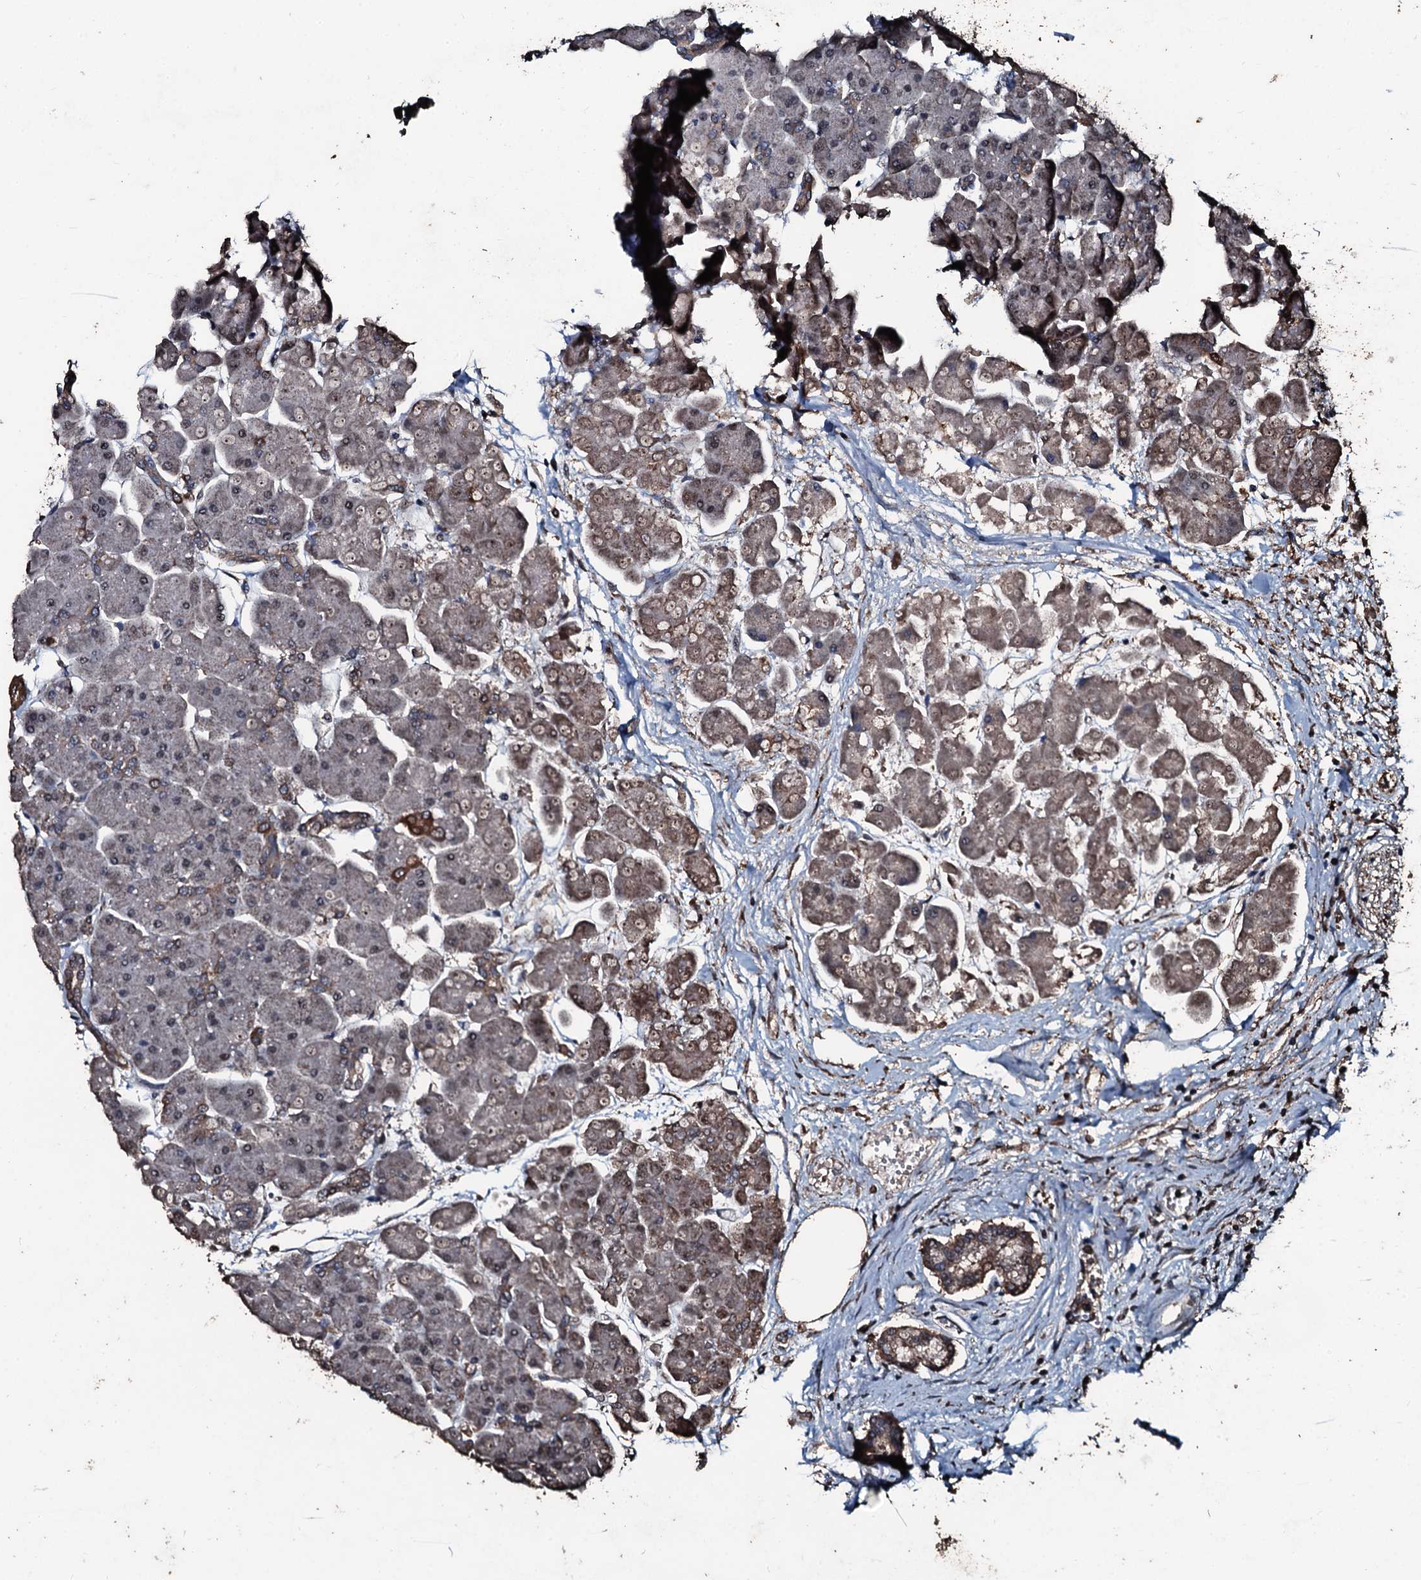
{"staining": {"intensity": "moderate", "quantity": "<25%", "location": "cytoplasmic/membranous"}, "tissue": "pancreas", "cell_type": "Exocrine glandular cells", "image_type": "normal", "snomed": [{"axis": "morphology", "description": "Normal tissue, NOS"}, {"axis": "topography", "description": "Pancreas"}], "caption": "This is an image of immunohistochemistry staining of normal pancreas, which shows moderate staining in the cytoplasmic/membranous of exocrine glandular cells.", "gene": "FAAP24", "patient": {"sex": "male", "age": 66}}